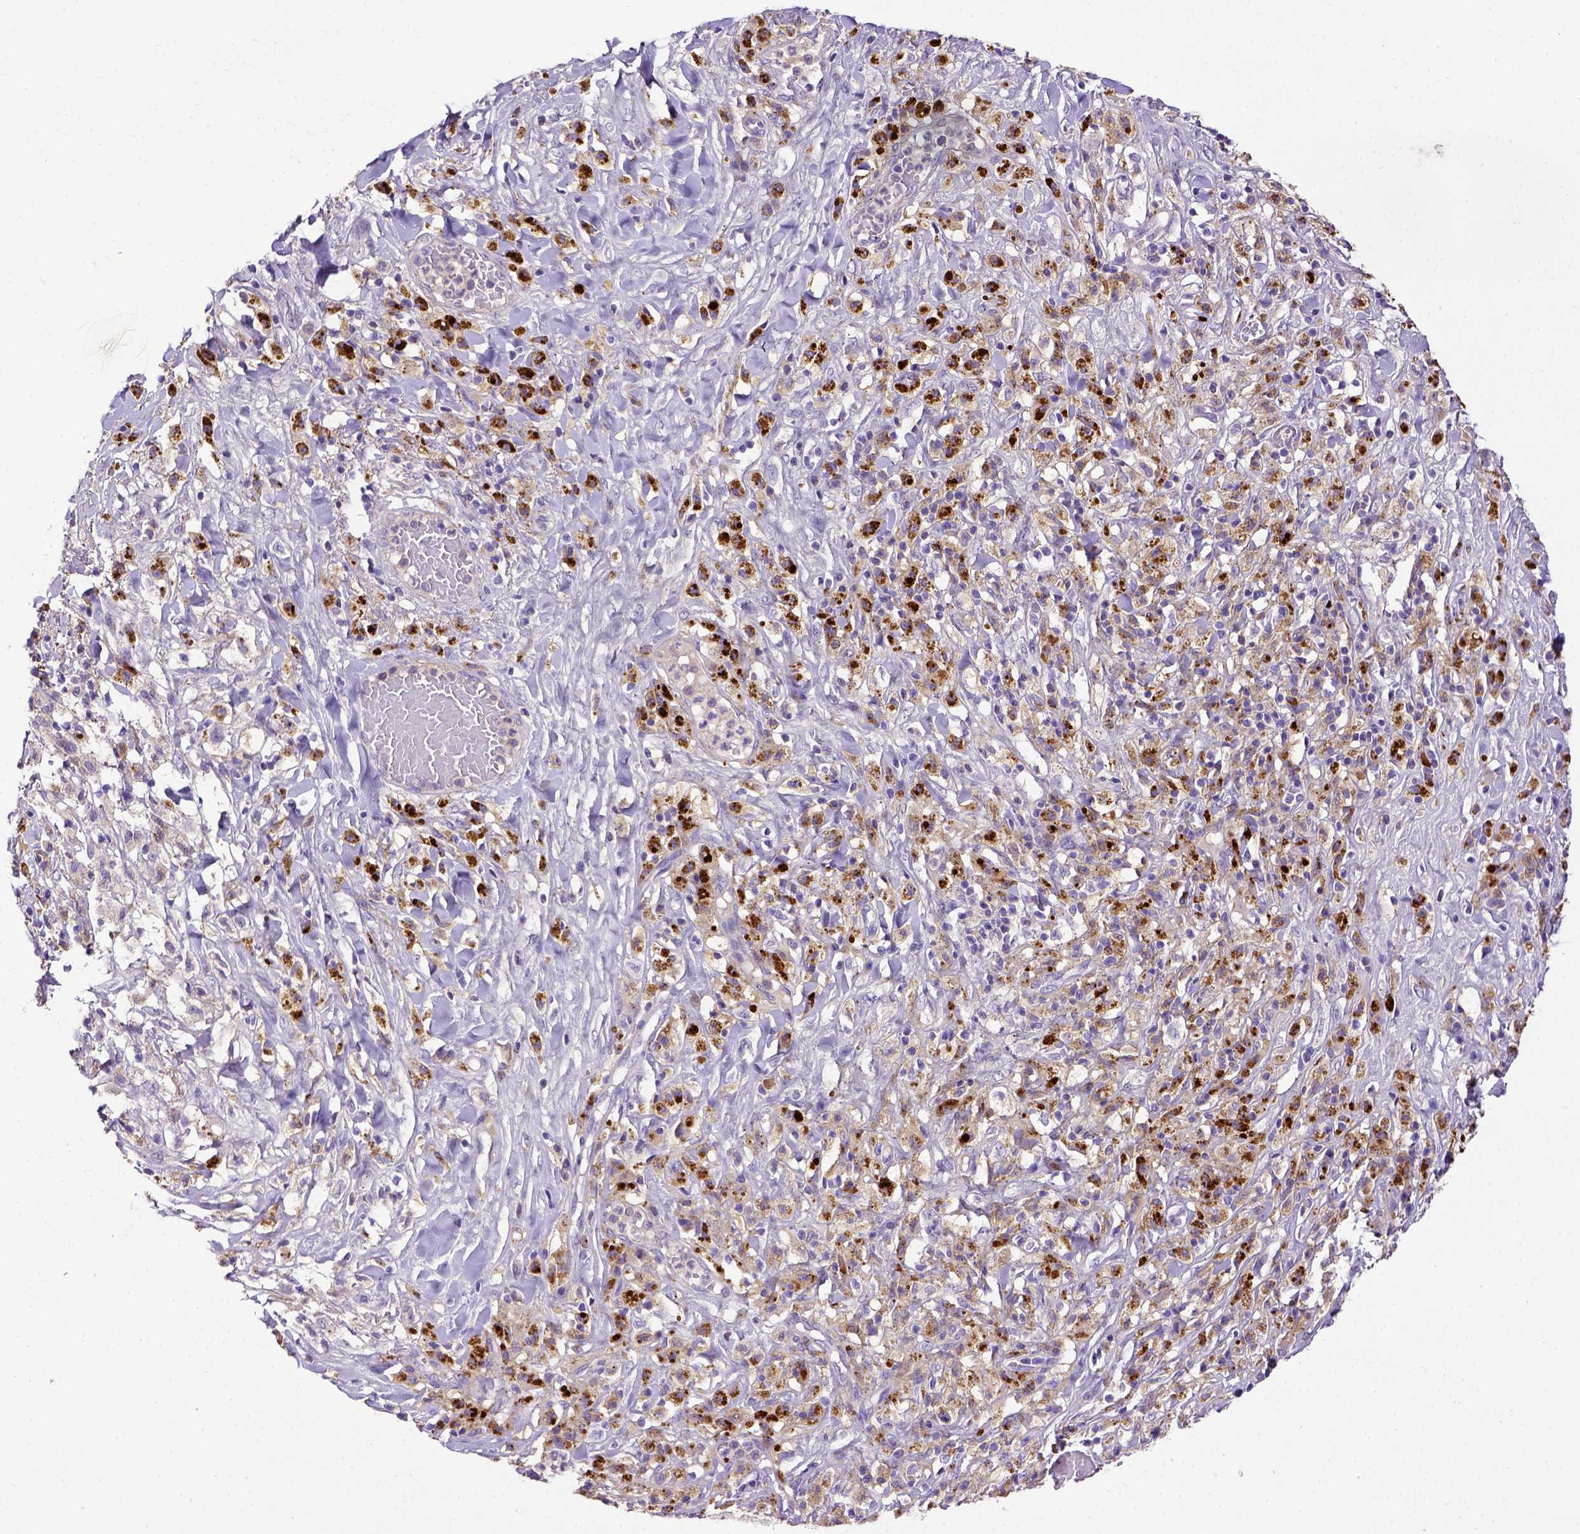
{"staining": {"intensity": "negative", "quantity": "none", "location": "none"}, "tissue": "melanoma", "cell_type": "Tumor cells", "image_type": "cancer", "snomed": [{"axis": "morphology", "description": "Malignant melanoma, NOS"}, {"axis": "topography", "description": "Skin"}], "caption": "Immunohistochemistry photomicrograph of neoplastic tissue: human malignant melanoma stained with DAB reveals no significant protein positivity in tumor cells. (IHC, brightfield microscopy, high magnification).", "gene": "ADAM12", "patient": {"sex": "female", "age": 91}}